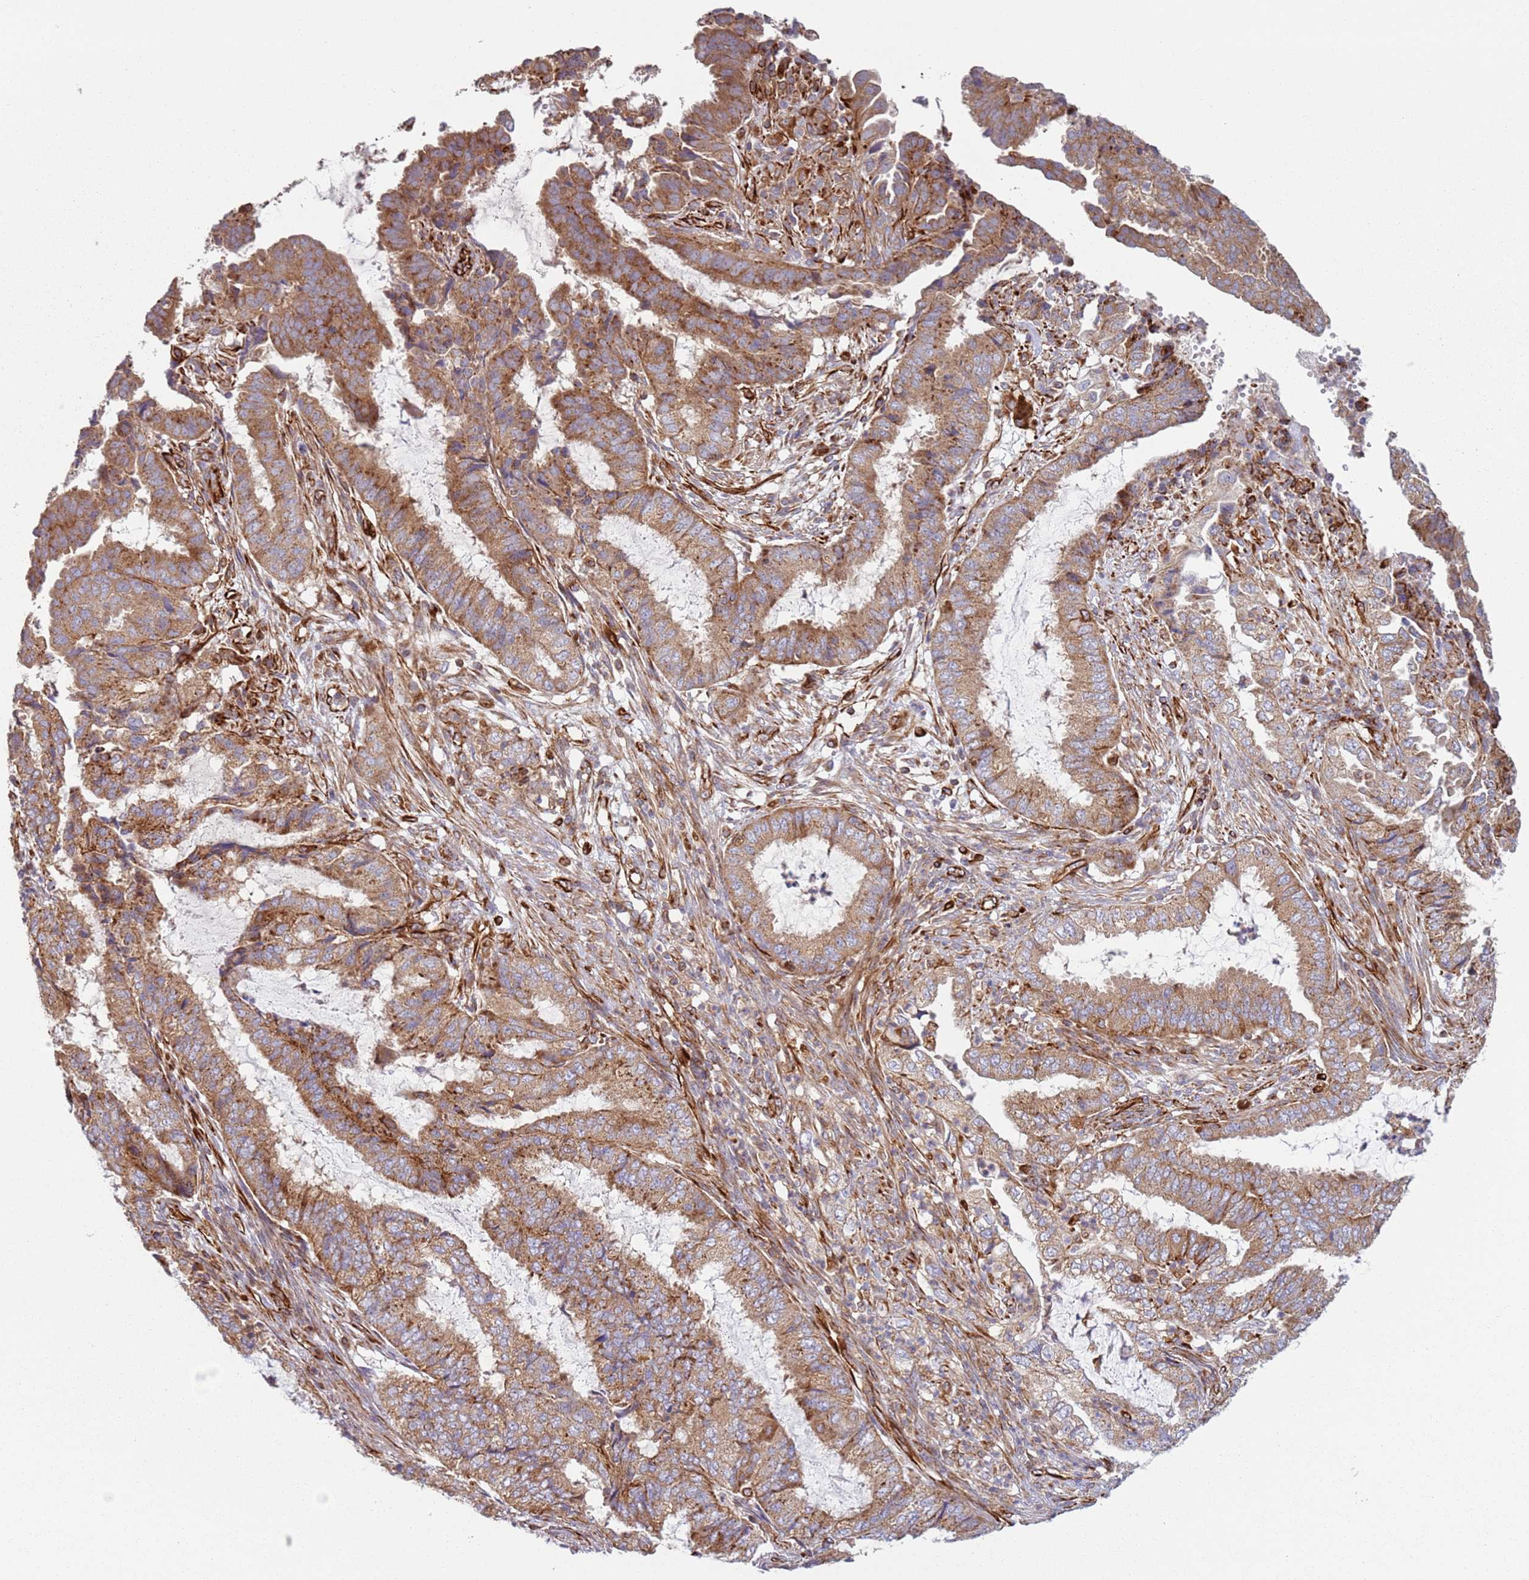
{"staining": {"intensity": "moderate", "quantity": ">75%", "location": "cytoplasmic/membranous"}, "tissue": "endometrial cancer", "cell_type": "Tumor cells", "image_type": "cancer", "snomed": [{"axis": "morphology", "description": "Adenocarcinoma, NOS"}, {"axis": "topography", "description": "Endometrium"}], "caption": "IHC staining of endometrial cancer (adenocarcinoma), which reveals medium levels of moderate cytoplasmic/membranous positivity in approximately >75% of tumor cells indicating moderate cytoplasmic/membranous protein staining. The staining was performed using DAB (3,3'-diaminobenzidine) (brown) for protein detection and nuclei were counterstained in hematoxylin (blue).", "gene": "SNAPIN", "patient": {"sex": "female", "age": 51}}